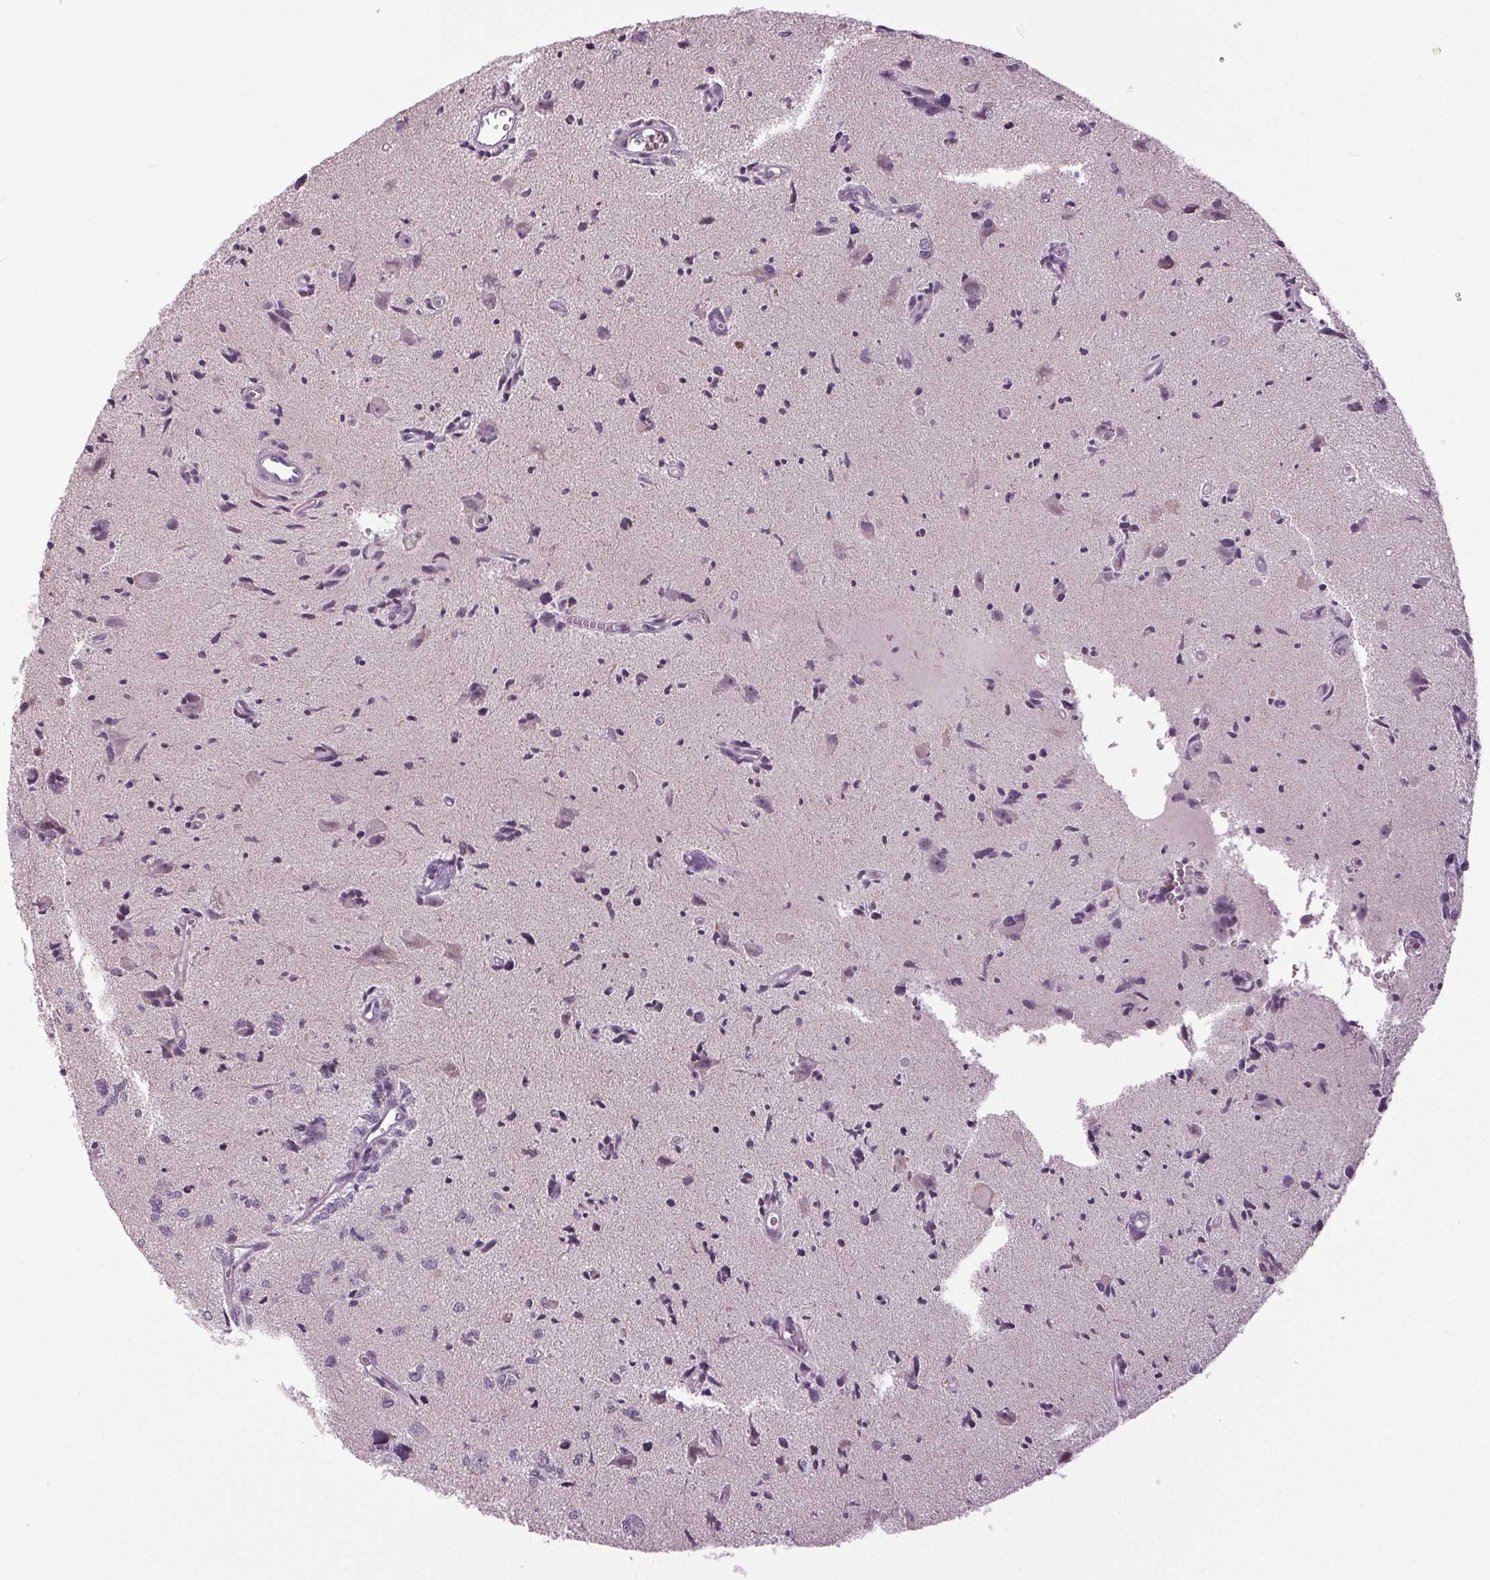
{"staining": {"intensity": "negative", "quantity": "none", "location": "none"}, "tissue": "glioma", "cell_type": "Tumor cells", "image_type": "cancer", "snomed": [{"axis": "morphology", "description": "Glioma, malignant, High grade"}, {"axis": "topography", "description": "Brain"}], "caption": "Tumor cells are negative for protein expression in human glioma. (Immunohistochemistry, brightfield microscopy, high magnification).", "gene": "DNAH12", "patient": {"sex": "male", "age": 67}}